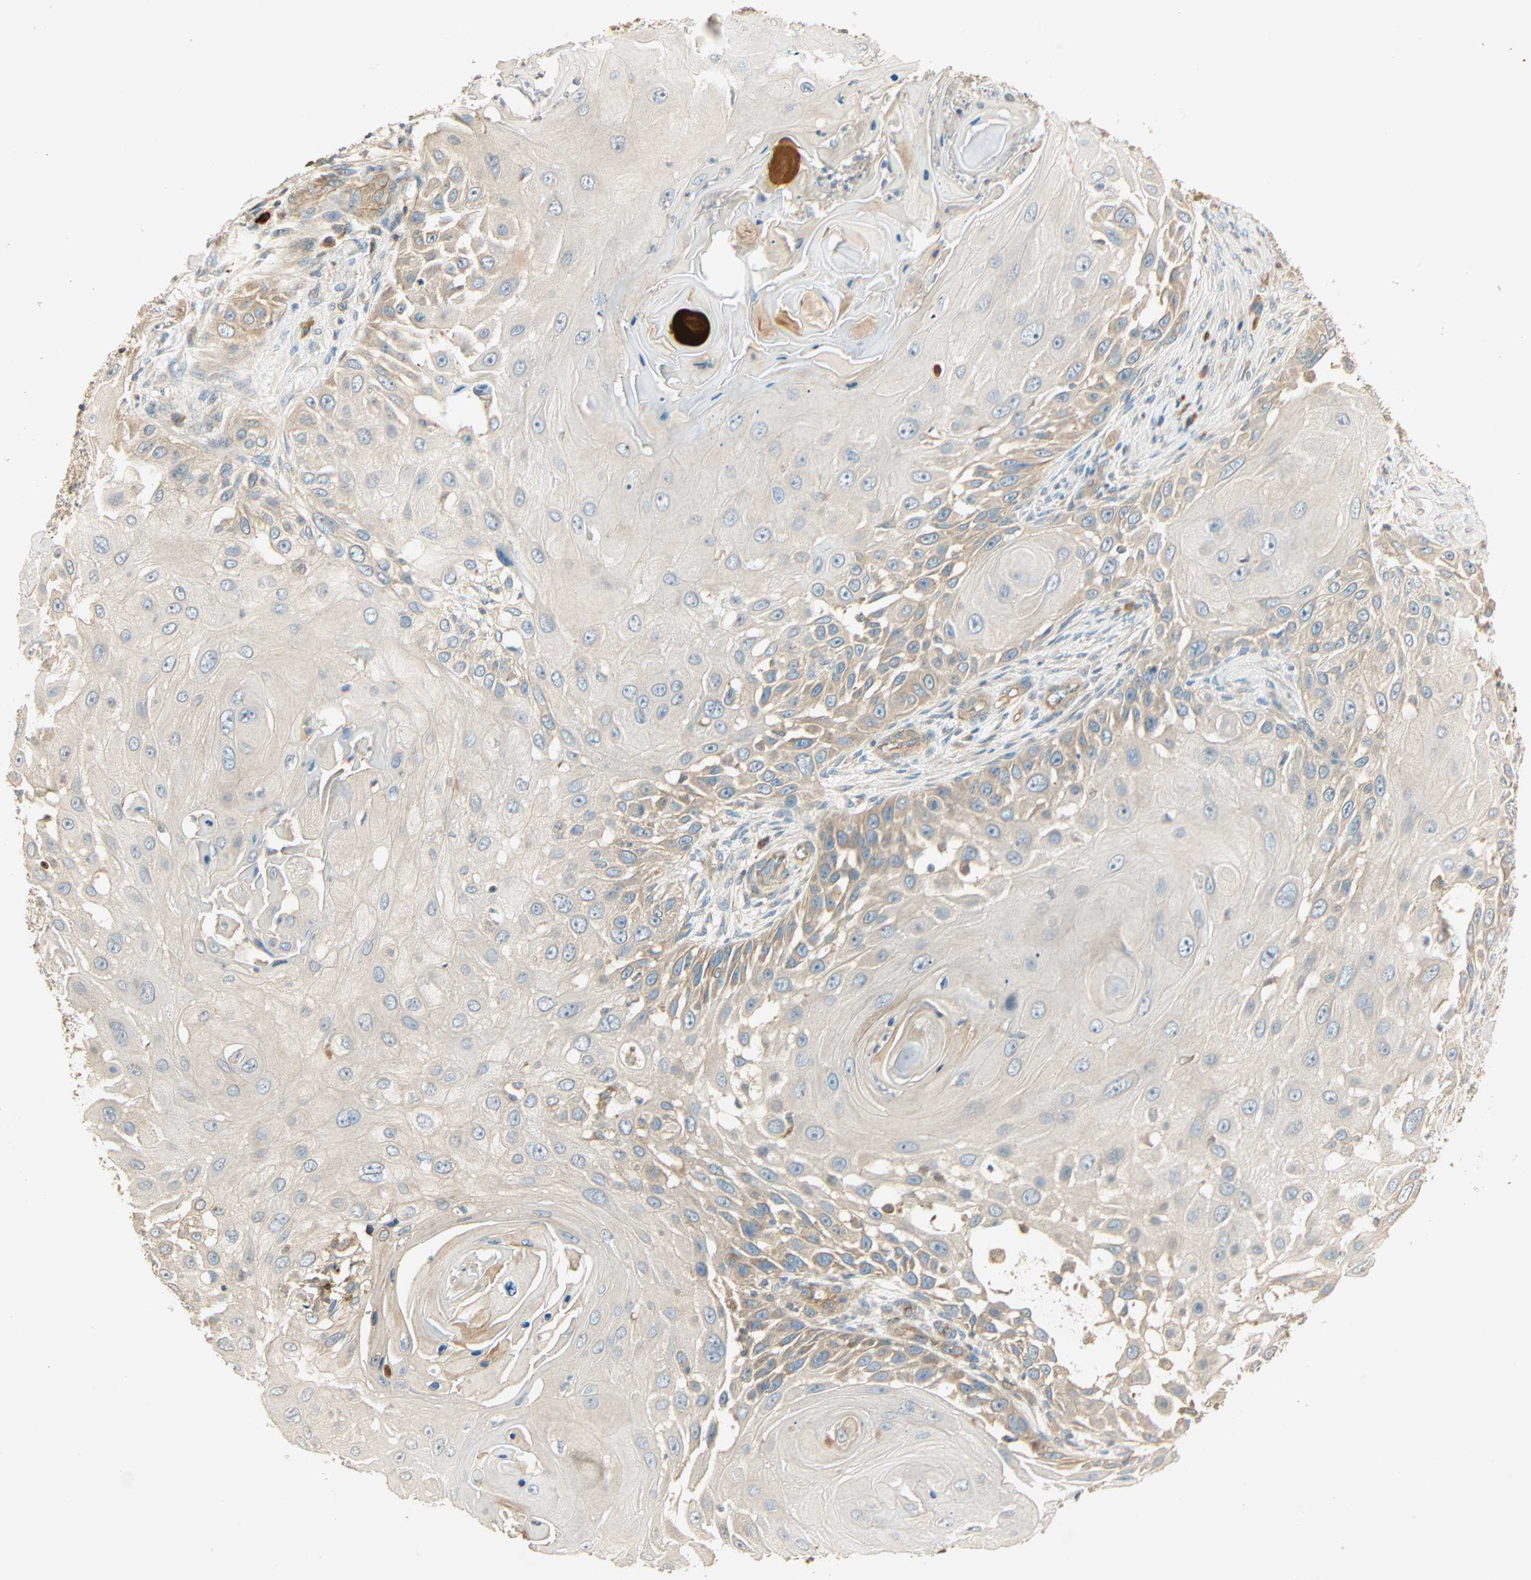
{"staining": {"intensity": "negative", "quantity": "none", "location": "none"}, "tissue": "skin cancer", "cell_type": "Tumor cells", "image_type": "cancer", "snomed": [{"axis": "morphology", "description": "Squamous cell carcinoma, NOS"}, {"axis": "topography", "description": "Skin"}], "caption": "Protein analysis of squamous cell carcinoma (skin) displays no significant positivity in tumor cells. The staining was performed using DAB (3,3'-diaminobenzidine) to visualize the protein expression in brown, while the nuclei were stained in blue with hematoxylin (Magnification: 20x).", "gene": "GALK1", "patient": {"sex": "female", "age": 44}}